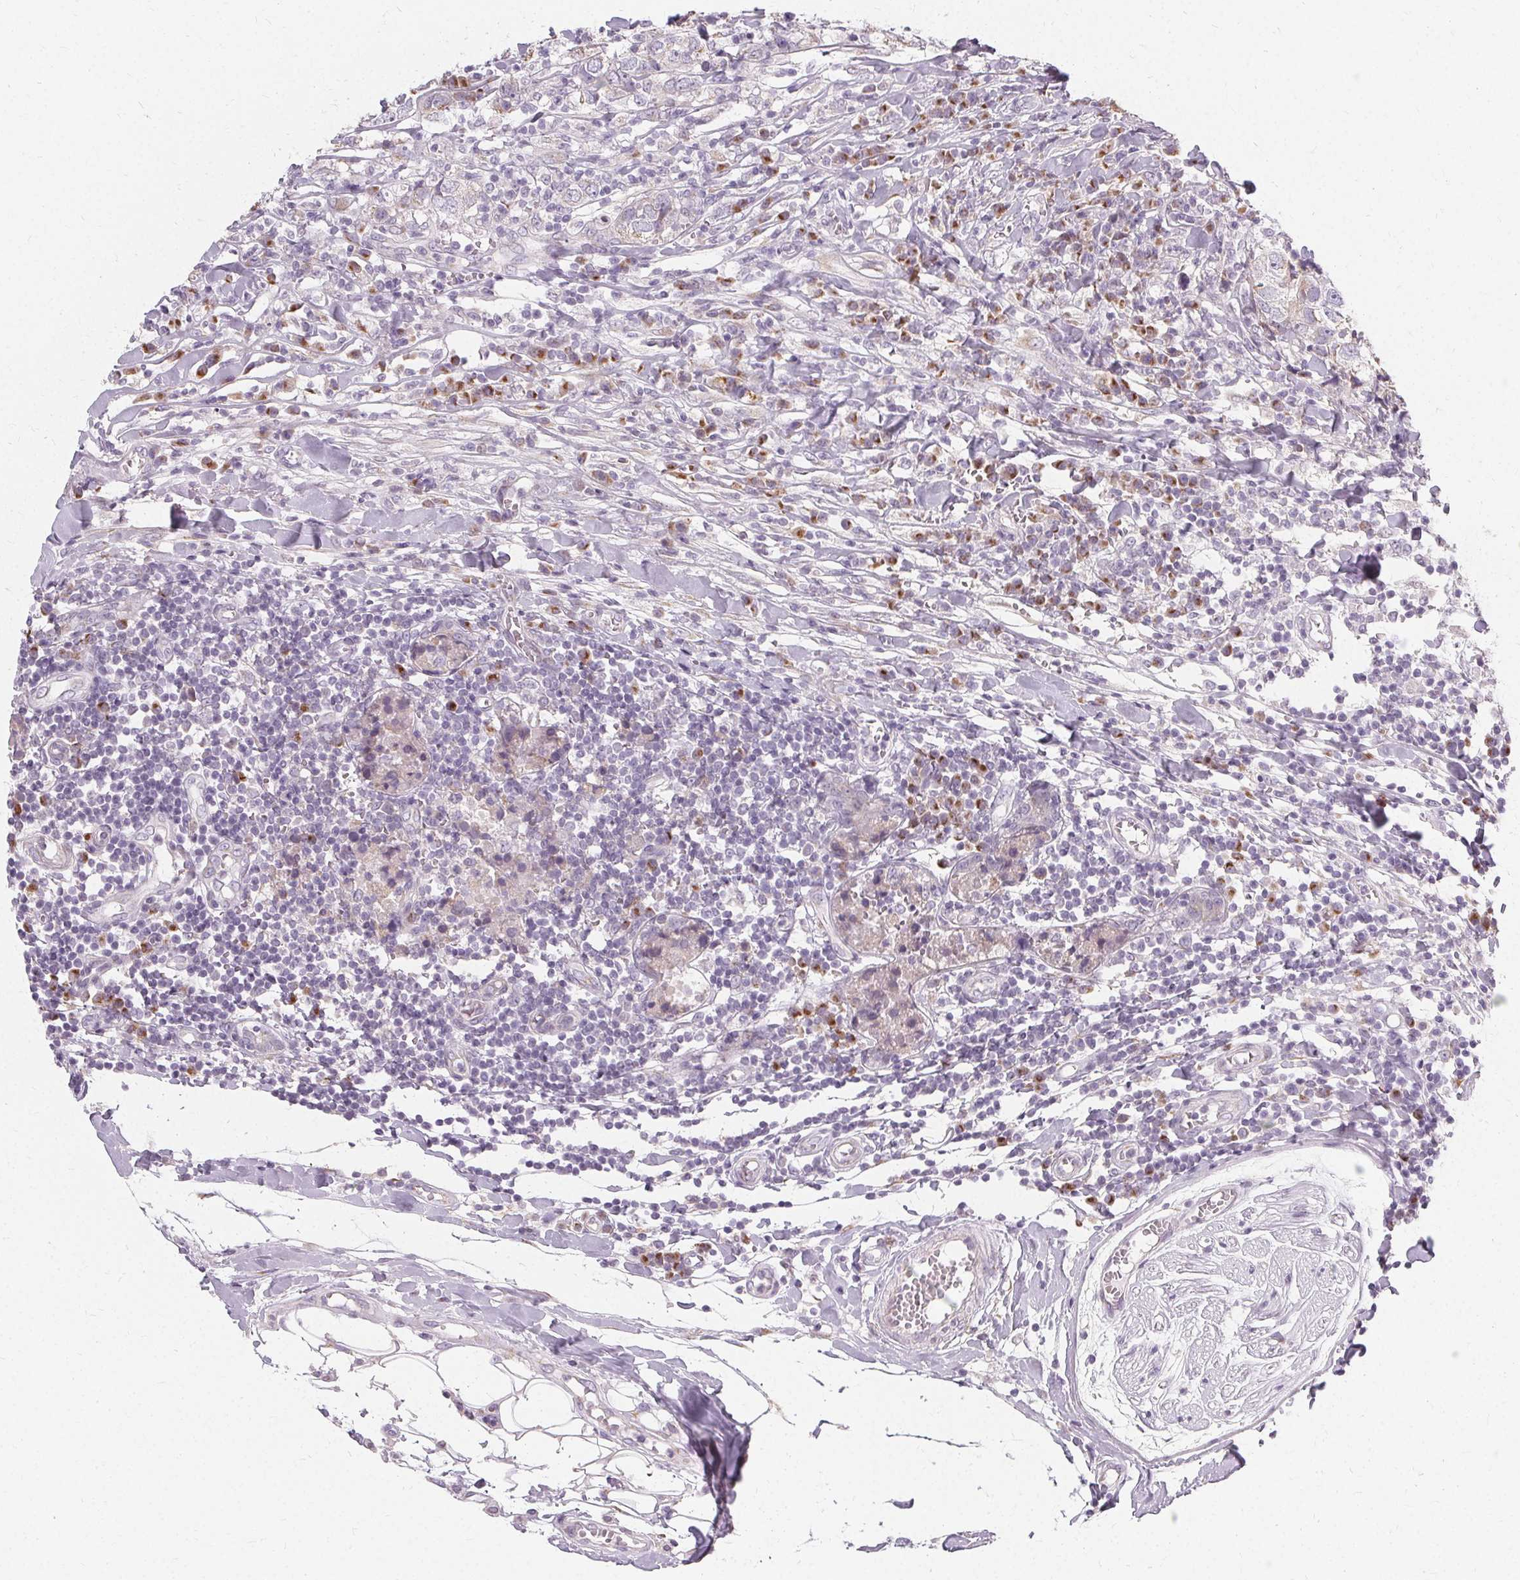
{"staining": {"intensity": "negative", "quantity": "none", "location": "none"}, "tissue": "breast cancer", "cell_type": "Tumor cells", "image_type": "cancer", "snomed": [{"axis": "morphology", "description": "Duct carcinoma"}, {"axis": "topography", "description": "Breast"}], "caption": "Micrograph shows no significant protein expression in tumor cells of breast cancer.", "gene": "FCRL3", "patient": {"sex": "female", "age": 30}}